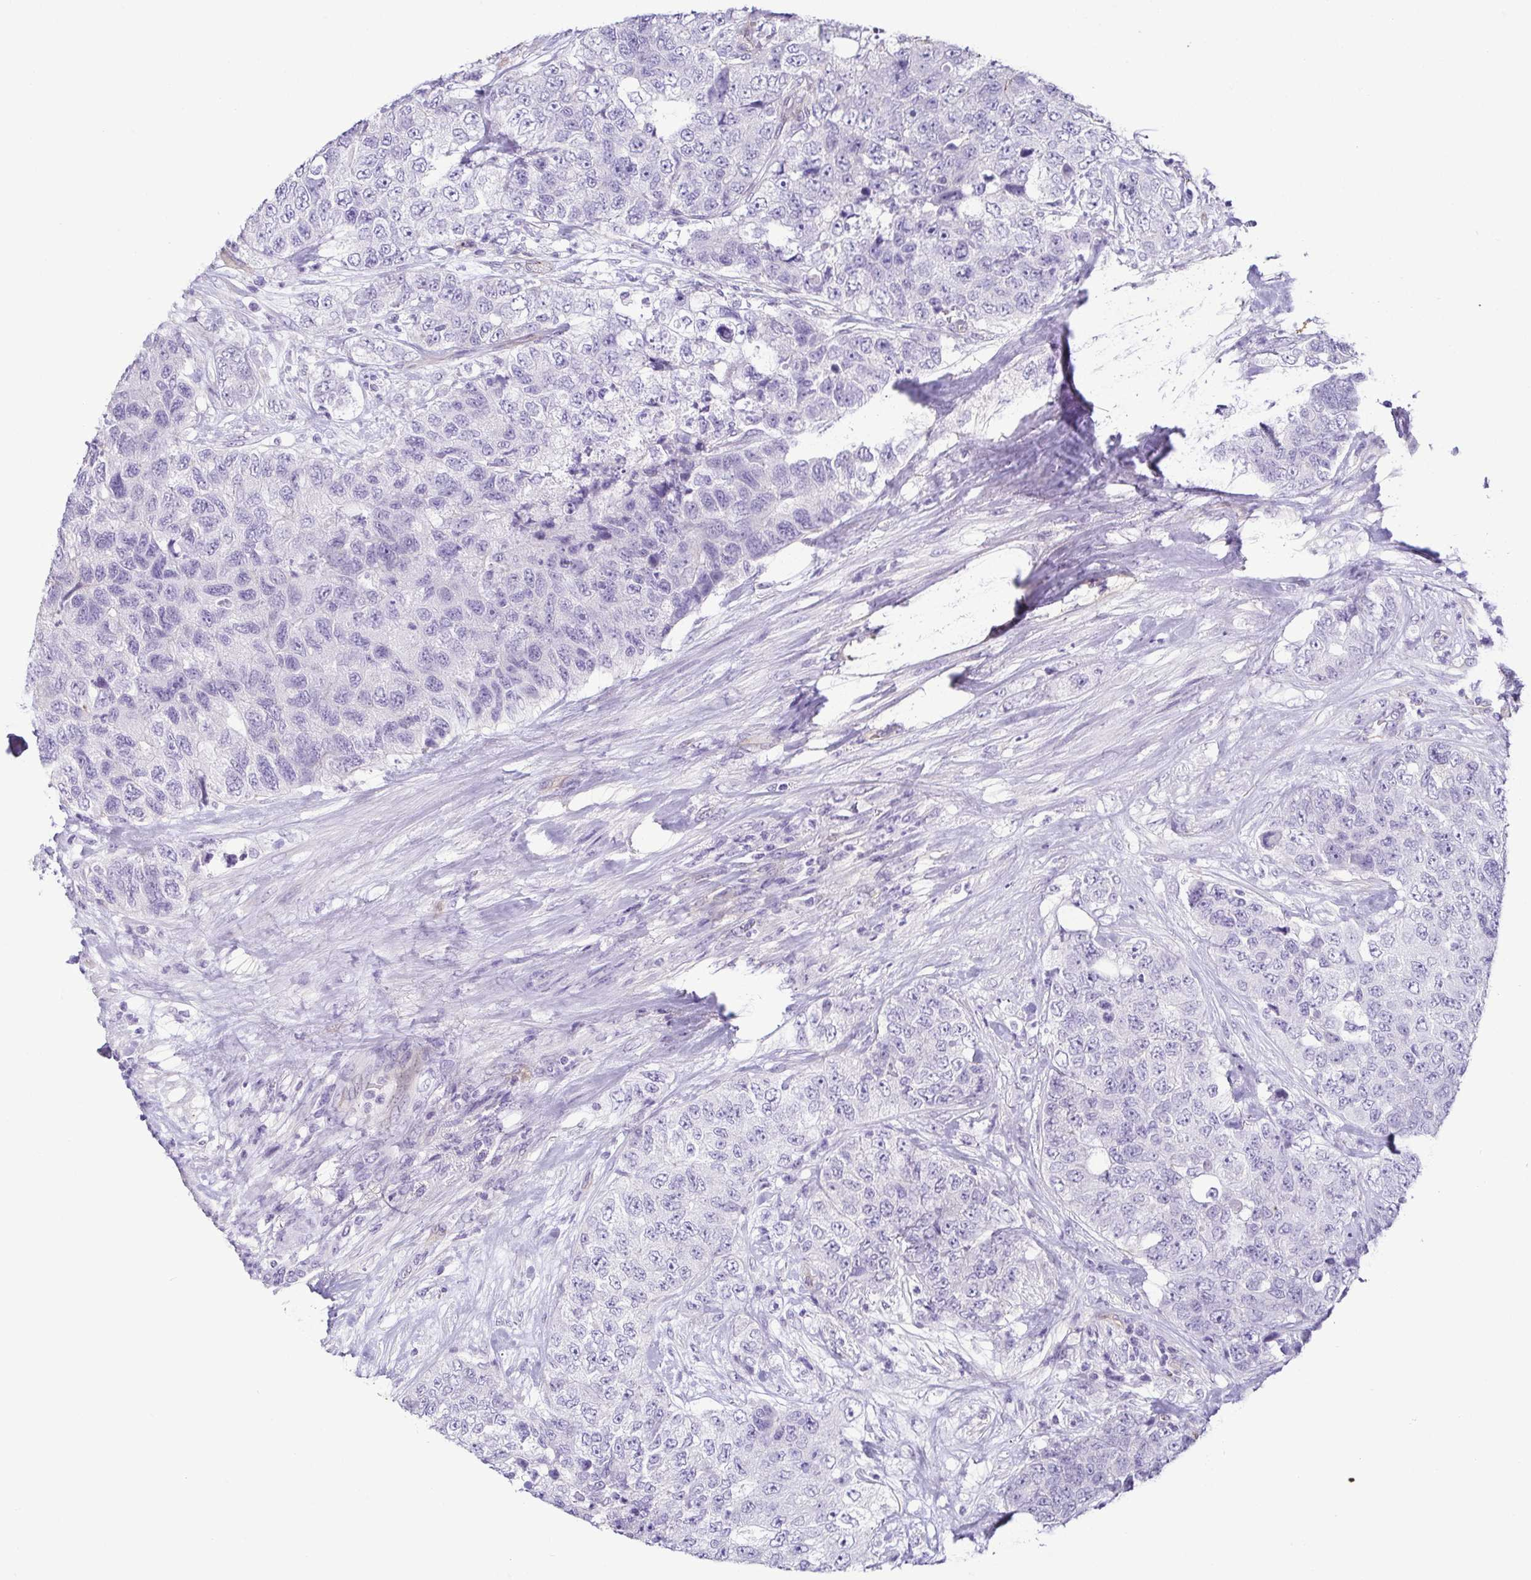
{"staining": {"intensity": "negative", "quantity": "none", "location": "none"}, "tissue": "urothelial cancer", "cell_type": "Tumor cells", "image_type": "cancer", "snomed": [{"axis": "morphology", "description": "Urothelial carcinoma, High grade"}, {"axis": "topography", "description": "Urinary bladder"}], "caption": "IHC micrograph of neoplastic tissue: urothelial cancer stained with DAB exhibits no significant protein positivity in tumor cells. (Immunohistochemistry, brightfield microscopy, high magnification).", "gene": "CASP14", "patient": {"sex": "female", "age": 78}}